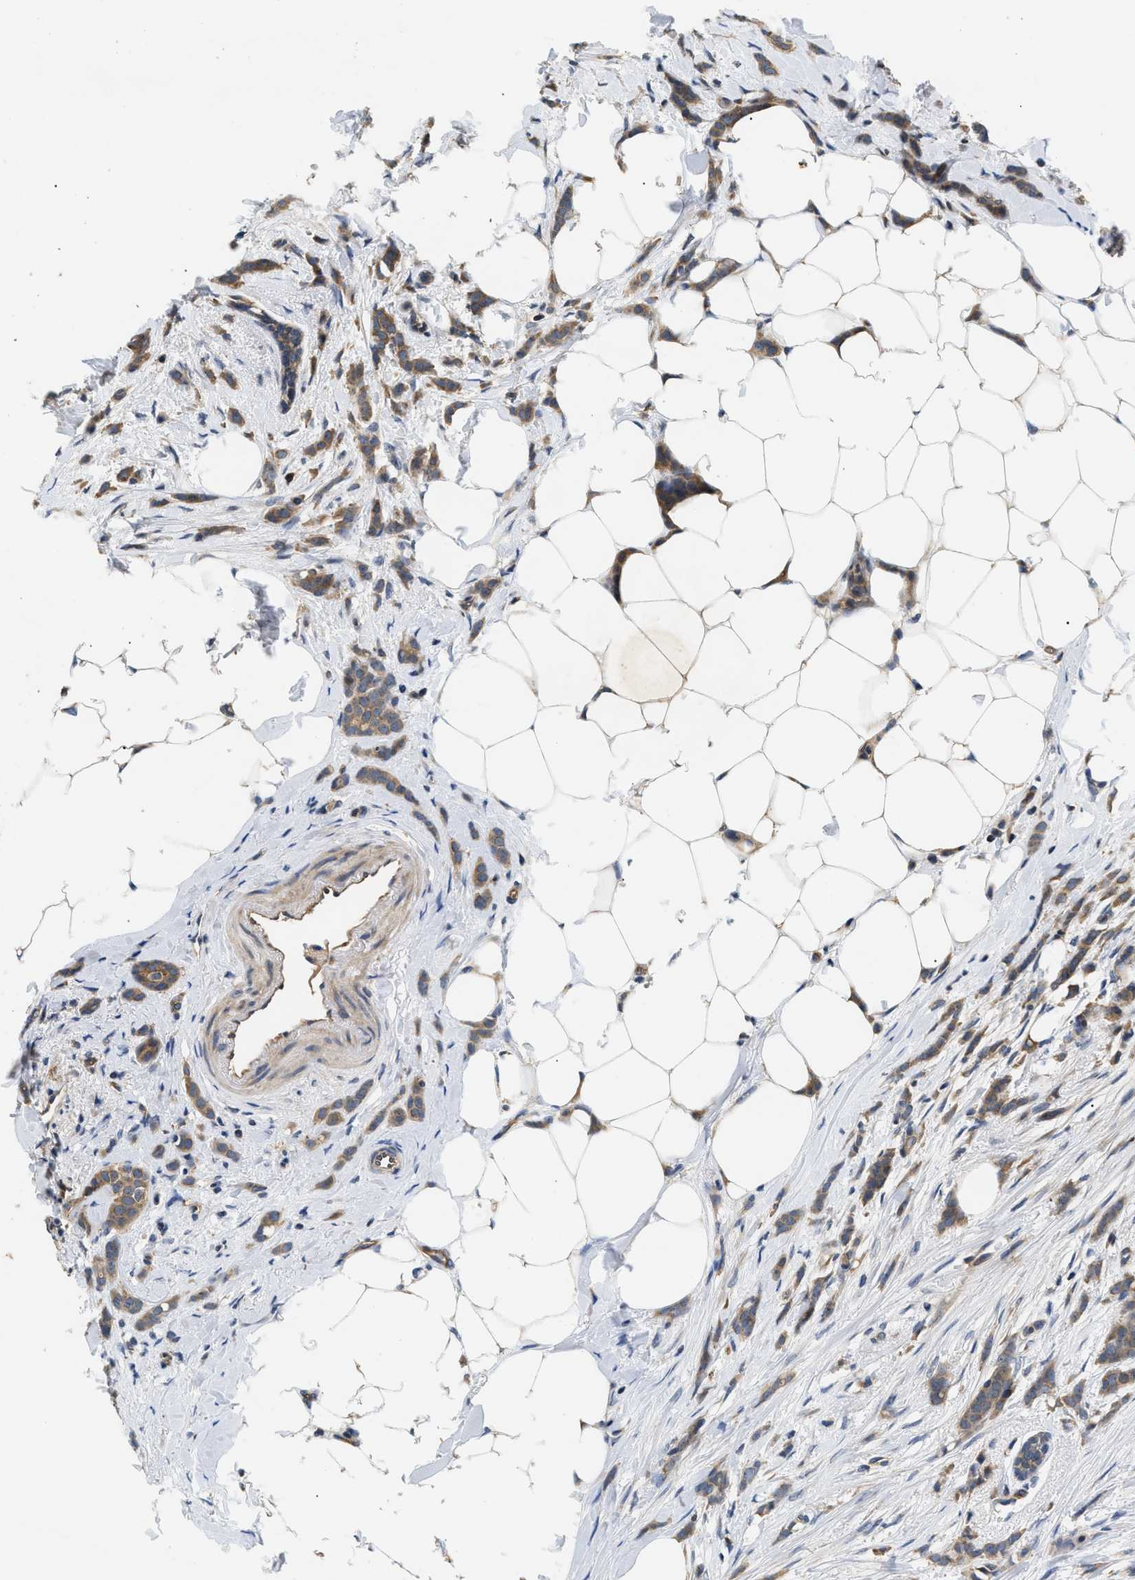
{"staining": {"intensity": "moderate", "quantity": ">75%", "location": "cytoplasmic/membranous"}, "tissue": "breast cancer", "cell_type": "Tumor cells", "image_type": "cancer", "snomed": [{"axis": "morphology", "description": "Lobular carcinoma, in situ"}, {"axis": "morphology", "description": "Lobular carcinoma"}, {"axis": "topography", "description": "Breast"}], "caption": "The histopathology image shows immunohistochemical staining of breast lobular carcinoma in situ. There is moderate cytoplasmic/membranous staining is present in approximately >75% of tumor cells. Immunohistochemistry stains the protein in brown and the nuclei are stained blue.", "gene": "HMGCR", "patient": {"sex": "female", "age": 41}}